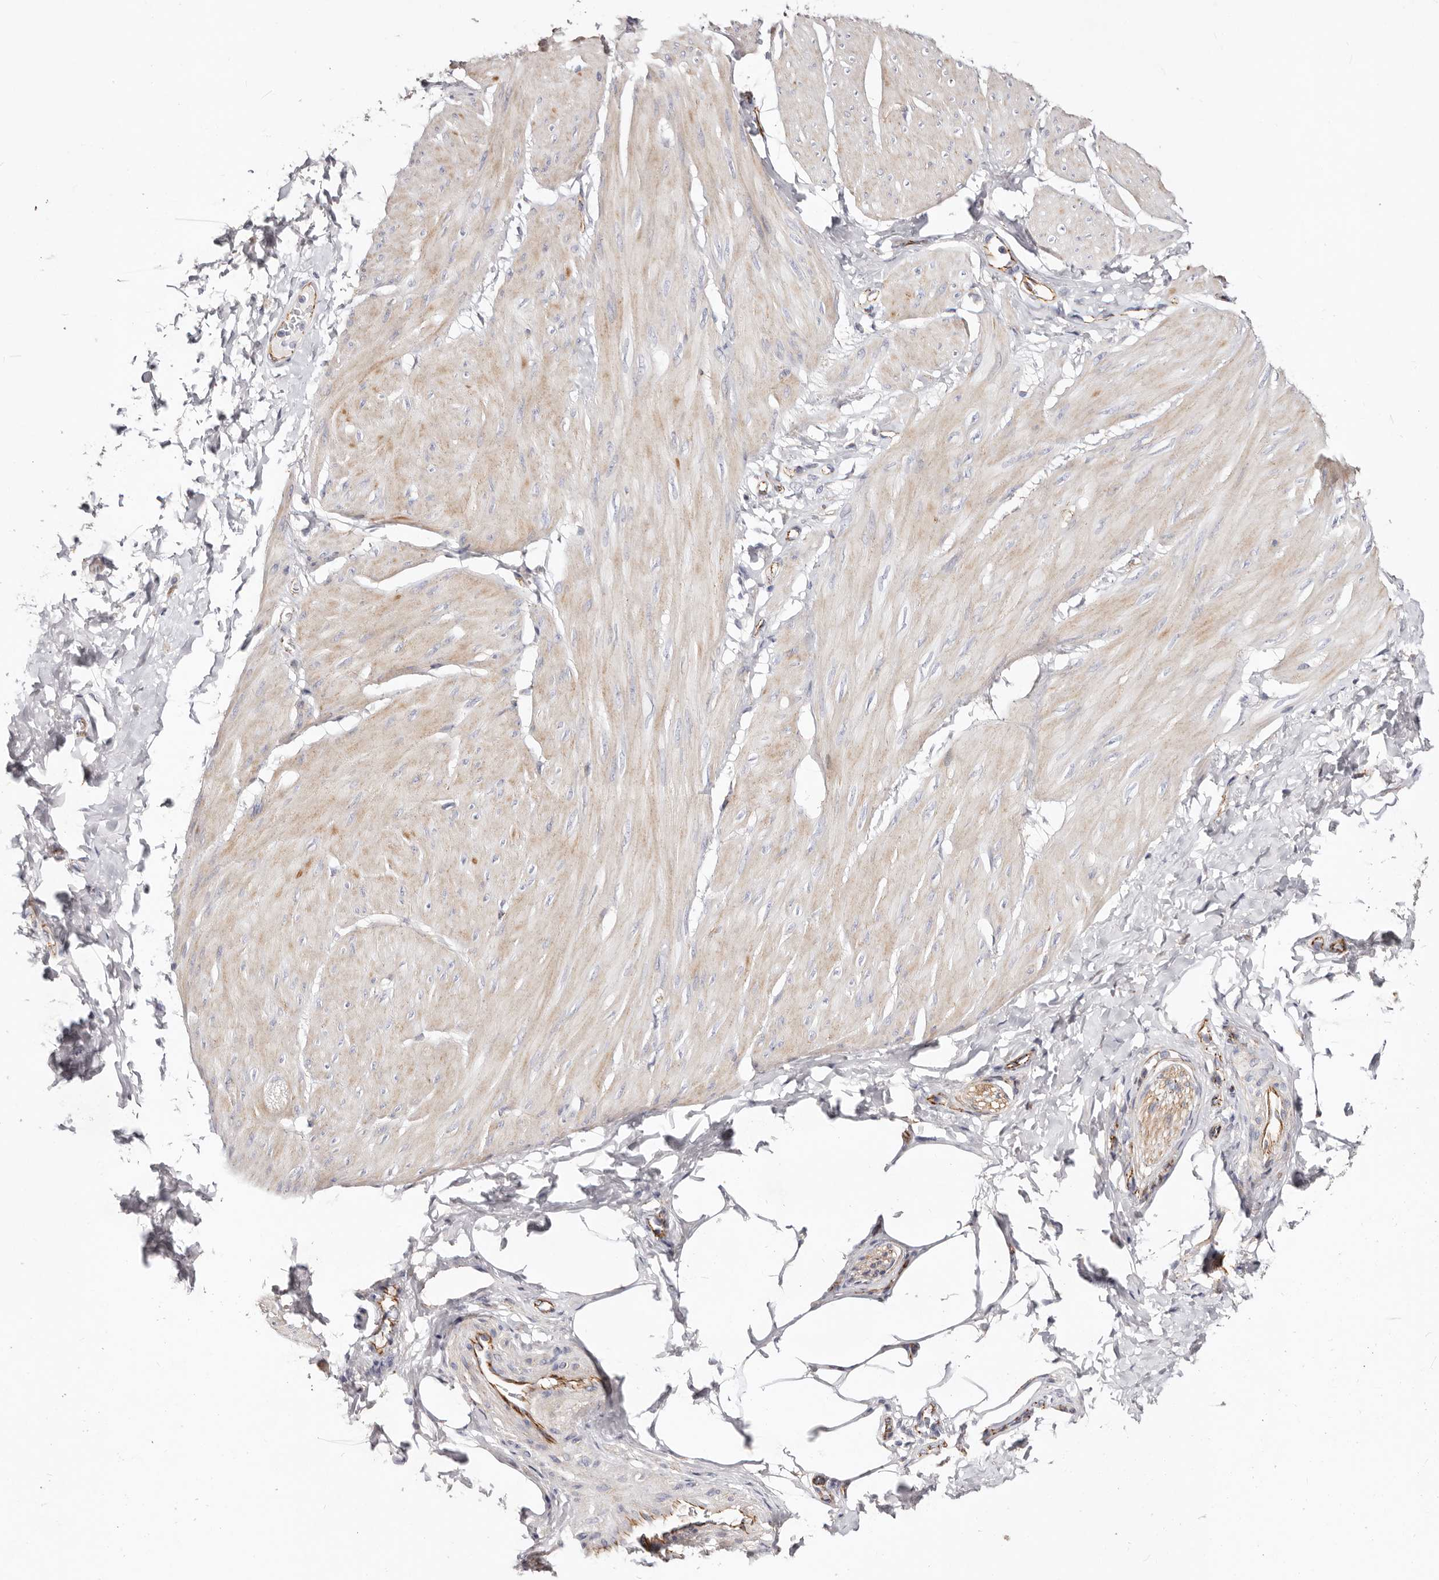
{"staining": {"intensity": "weak", "quantity": "25%-75%", "location": "cytoplasmic/membranous"}, "tissue": "smooth muscle", "cell_type": "Smooth muscle cells", "image_type": "normal", "snomed": [{"axis": "morphology", "description": "Urothelial carcinoma, High grade"}, {"axis": "topography", "description": "Urinary bladder"}], "caption": "Smooth muscle cells show weak cytoplasmic/membranous staining in about 25%-75% of cells in benign smooth muscle.", "gene": "CTNNB1", "patient": {"sex": "male", "age": 46}}